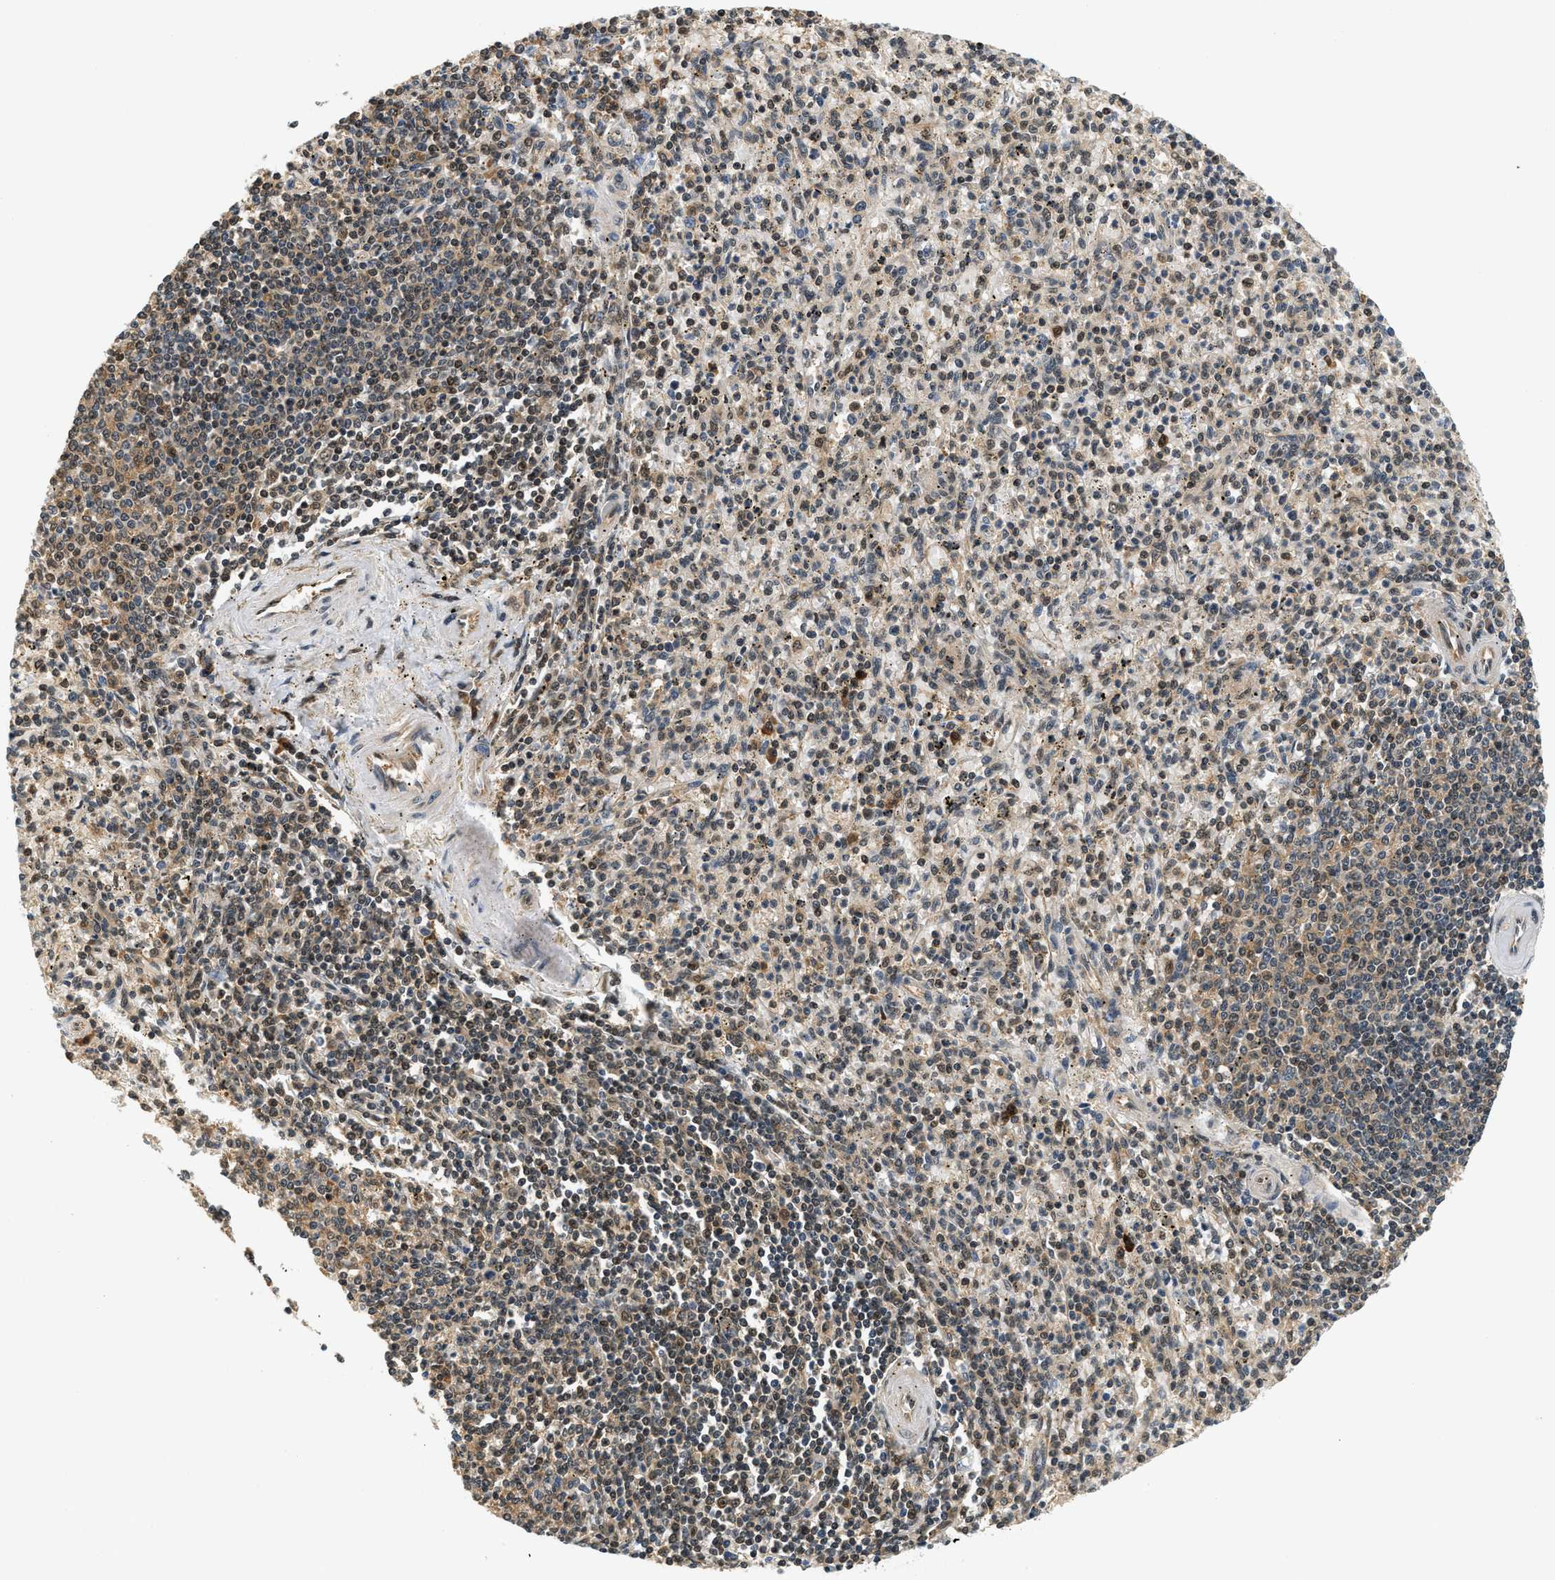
{"staining": {"intensity": "weak", "quantity": "25%-75%", "location": "cytoplasmic/membranous"}, "tissue": "spleen", "cell_type": "Cells in red pulp", "image_type": "normal", "snomed": [{"axis": "morphology", "description": "Normal tissue, NOS"}, {"axis": "topography", "description": "Spleen"}], "caption": "Immunohistochemistry (DAB) staining of unremarkable human spleen reveals weak cytoplasmic/membranous protein expression in about 25%-75% of cells in red pulp.", "gene": "PSMD3", "patient": {"sex": "male", "age": 72}}